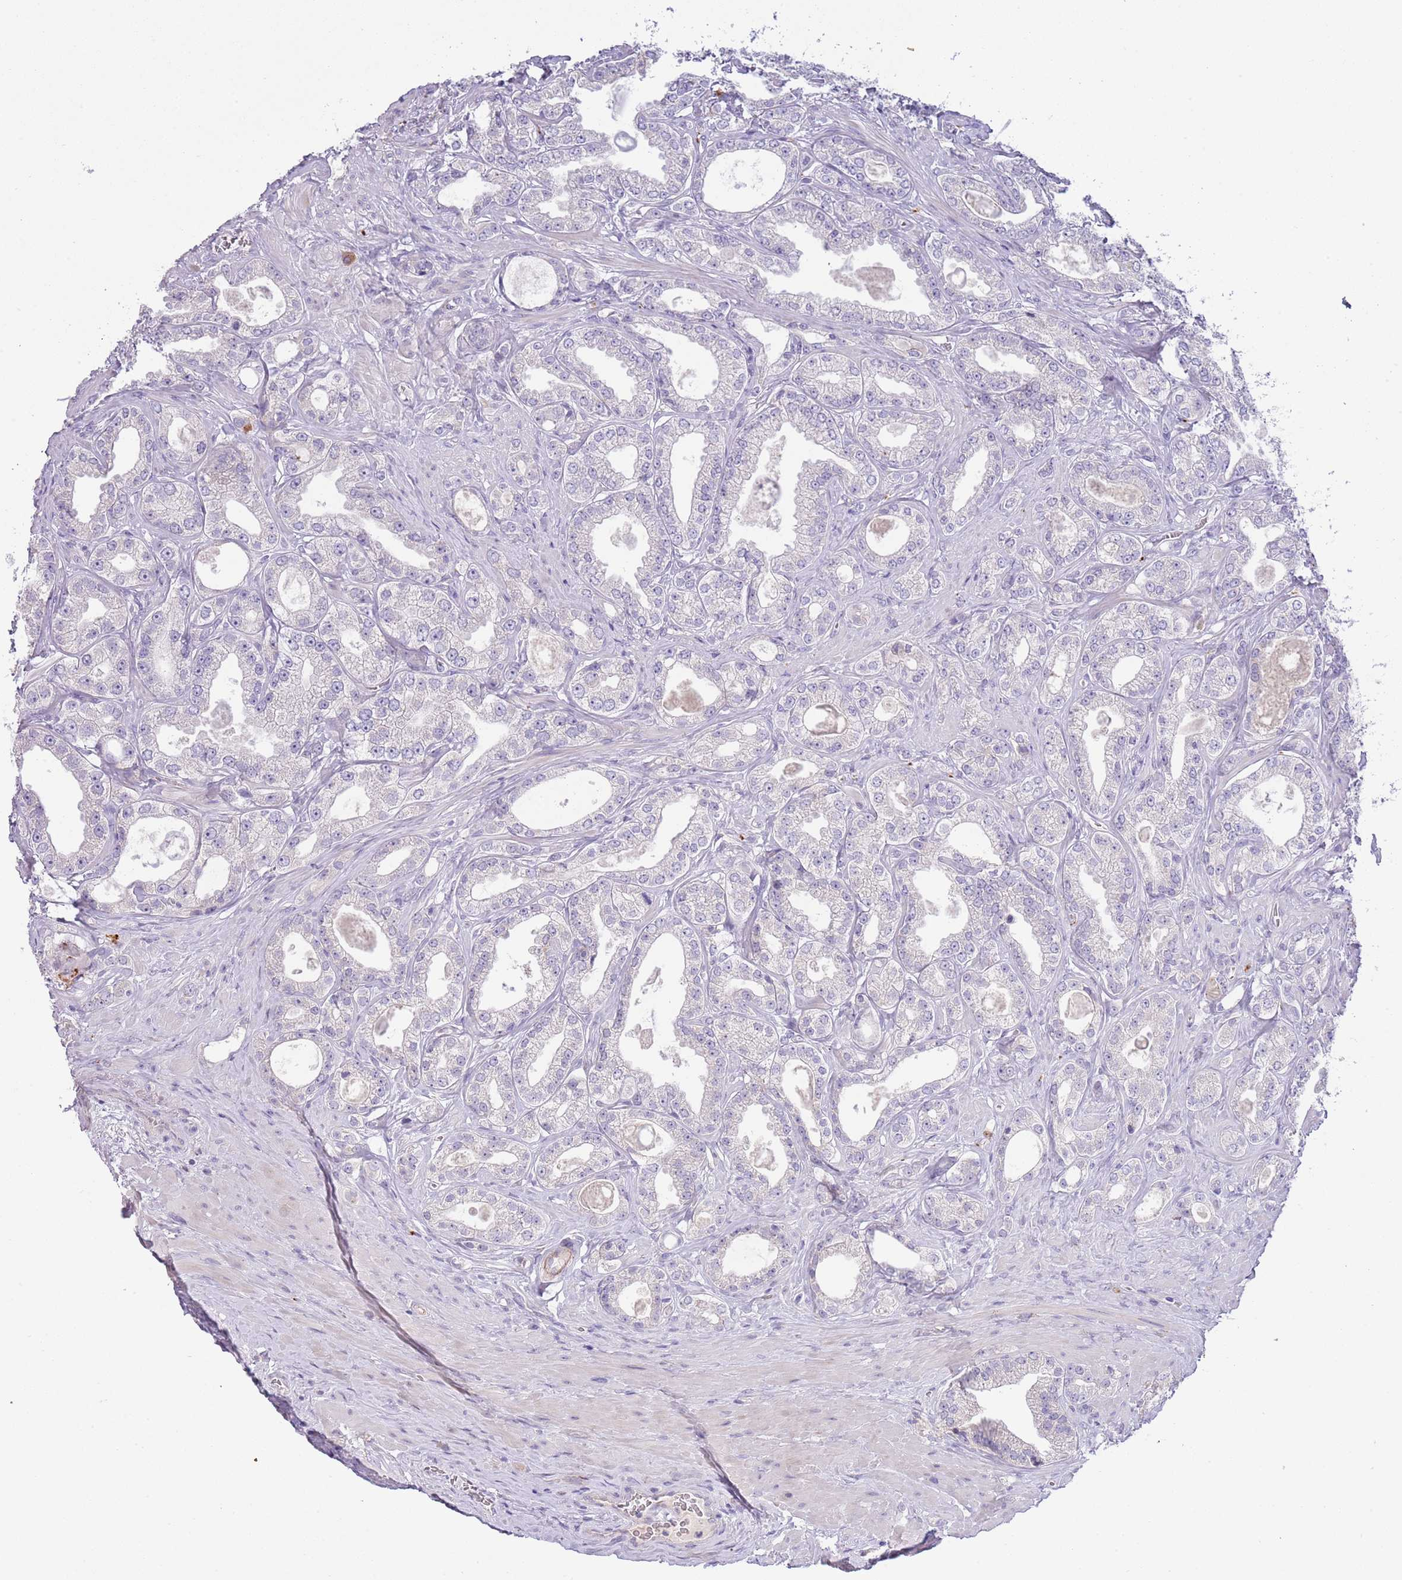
{"staining": {"intensity": "negative", "quantity": "none", "location": "none"}, "tissue": "prostate cancer", "cell_type": "Tumor cells", "image_type": "cancer", "snomed": [{"axis": "morphology", "description": "Adenocarcinoma, Low grade"}, {"axis": "topography", "description": "Prostate"}], "caption": "There is no significant positivity in tumor cells of prostate cancer. Nuclei are stained in blue.", "gene": "ABHD17A", "patient": {"sex": "male", "age": 63}}